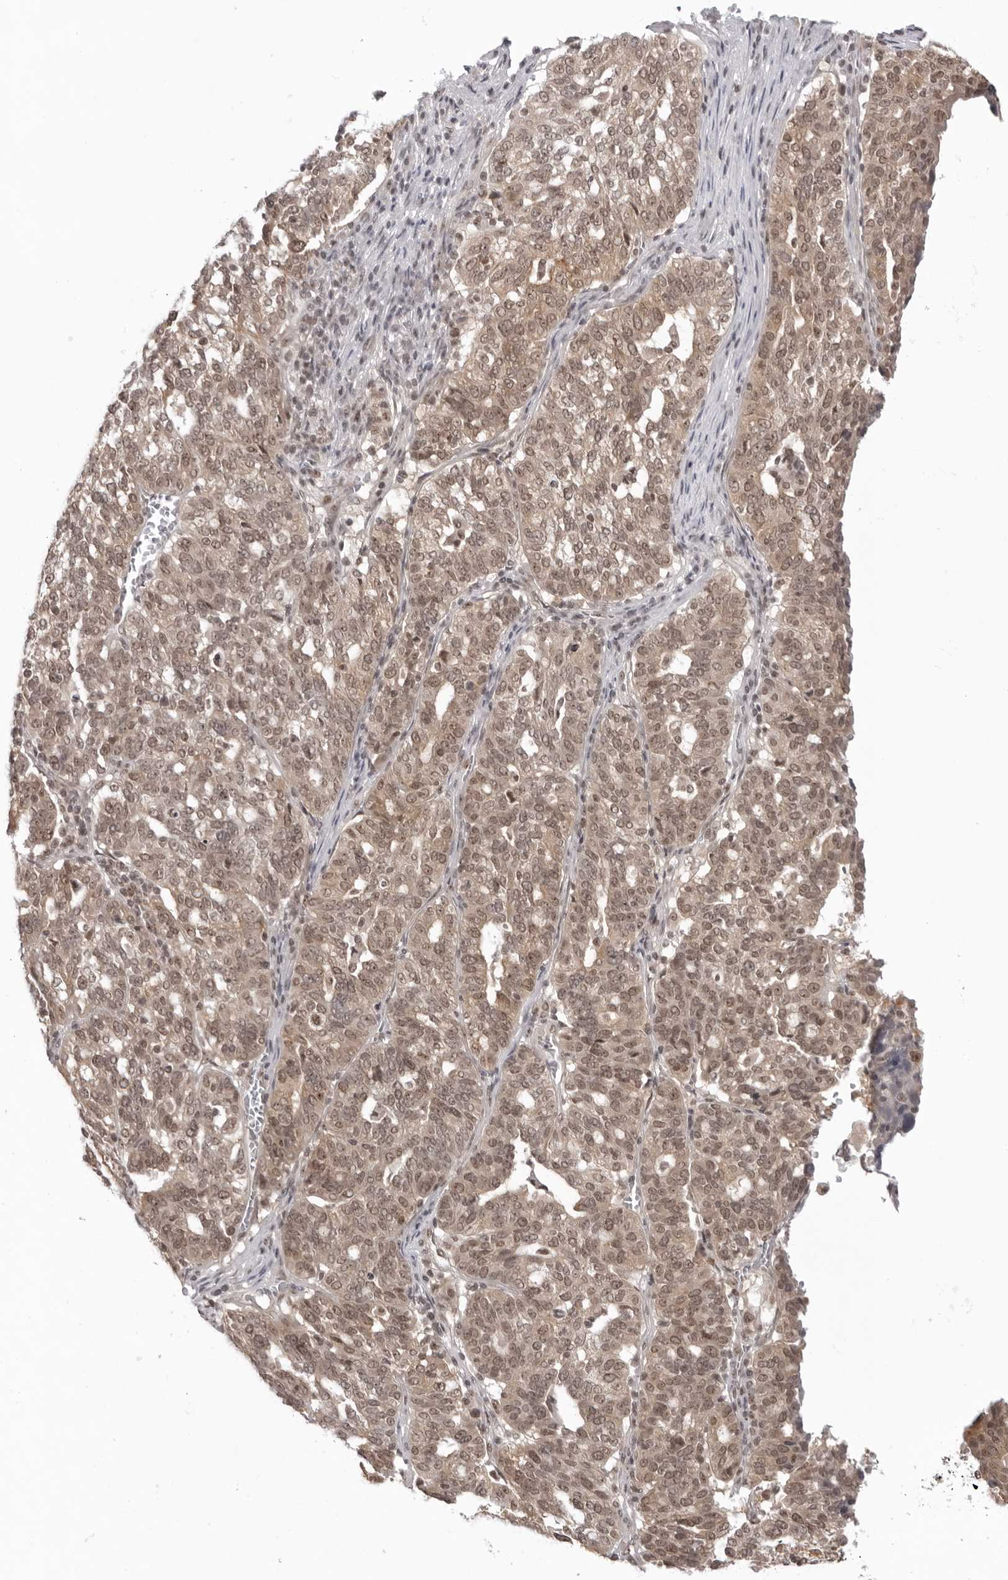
{"staining": {"intensity": "moderate", "quantity": ">75%", "location": "cytoplasmic/membranous,nuclear"}, "tissue": "ovarian cancer", "cell_type": "Tumor cells", "image_type": "cancer", "snomed": [{"axis": "morphology", "description": "Cystadenocarcinoma, serous, NOS"}, {"axis": "topography", "description": "Ovary"}], "caption": "This is a micrograph of immunohistochemistry (IHC) staining of ovarian serous cystadenocarcinoma, which shows moderate positivity in the cytoplasmic/membranous and nuclear of tumor cells.", "gene": "EXOSC10", "patient": {"sex": "female", "age": 59}}